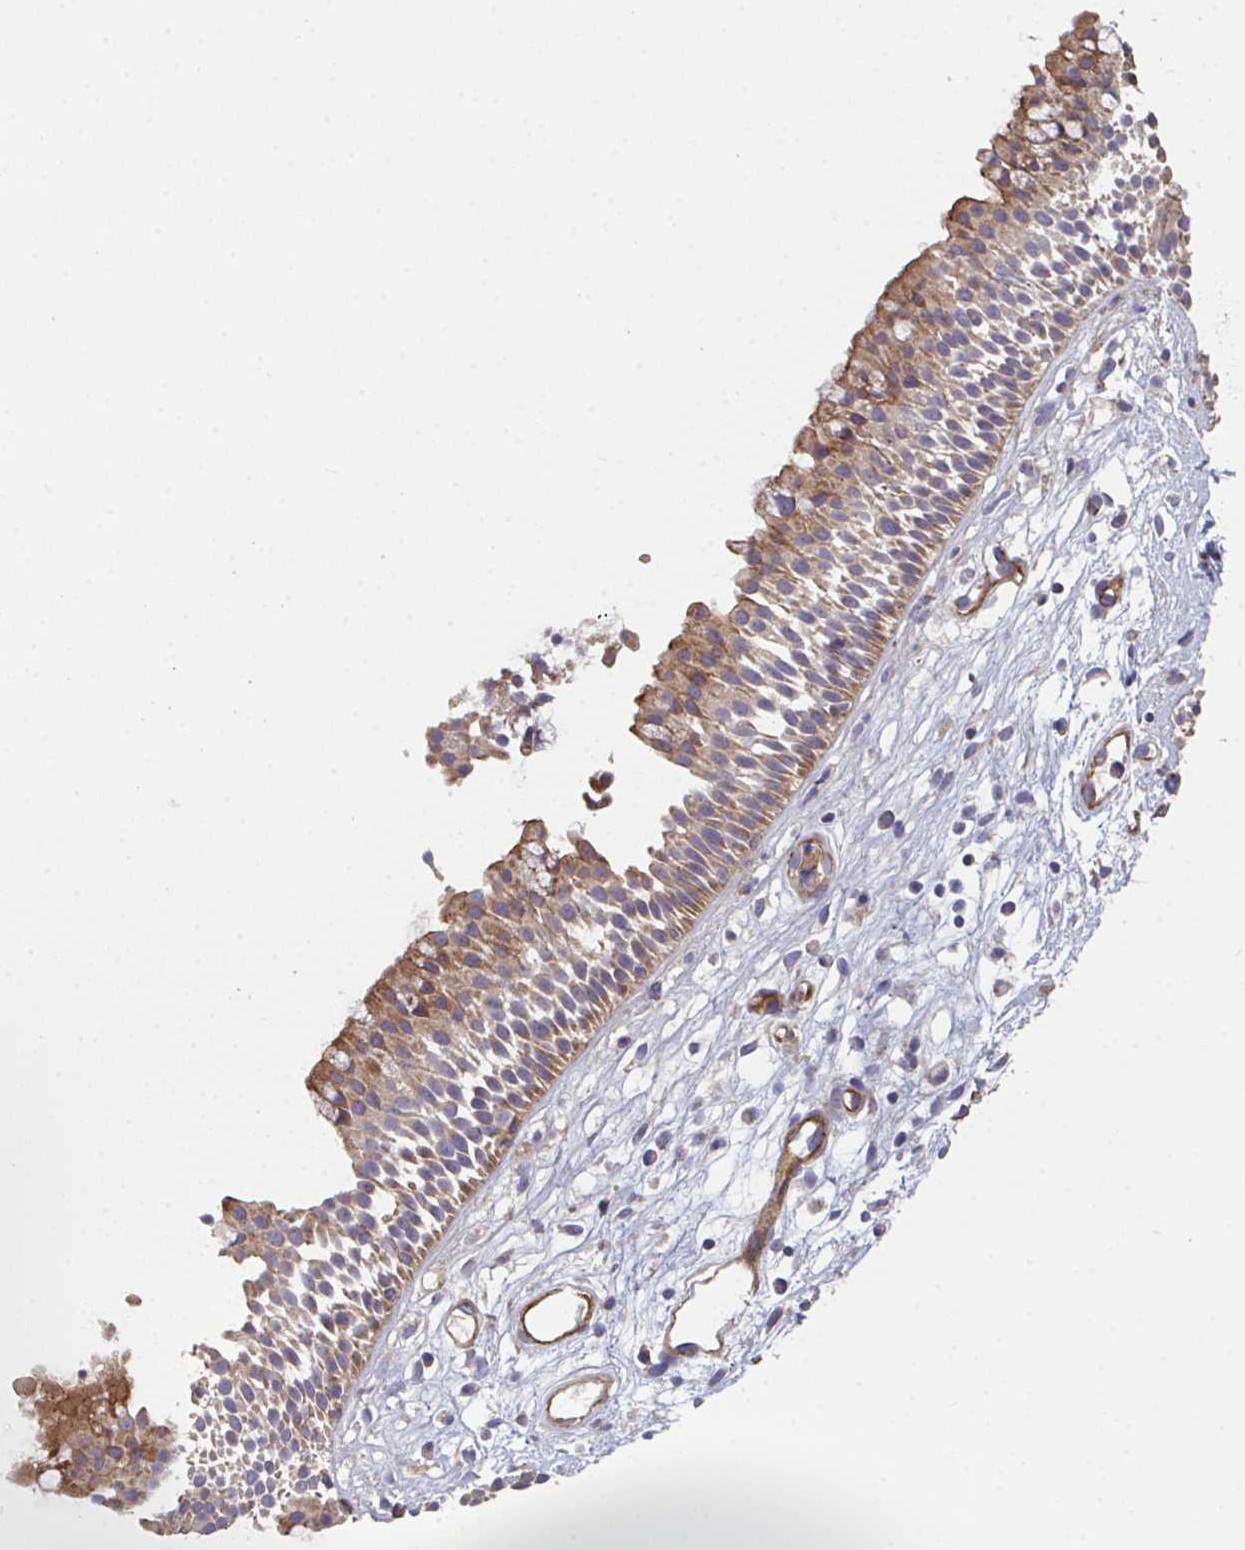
{"staining": {"intensity": "moderate", "quantity": "25%-75%", "location": "cytoplasmic/membranous"}, "tissue": "nasopharynx", "cell_type": "Respiratory epithelial cells", "image_type": "normal", "snomed": [{"axis": "morphology", "description": "Normal tissue, NOS"}, {"axis": "topography", "description": "Nasopharynx"}], "caption": "Approximately 25%-75% of respiratory epithelial cells in unremarkable human nasopharynx display moderate cytoplasmic/membranous protein staining as visualized by brown immunohistochemical staining.", "gene": "FZD2", "patient": {"sex": "male", "age": 56}}